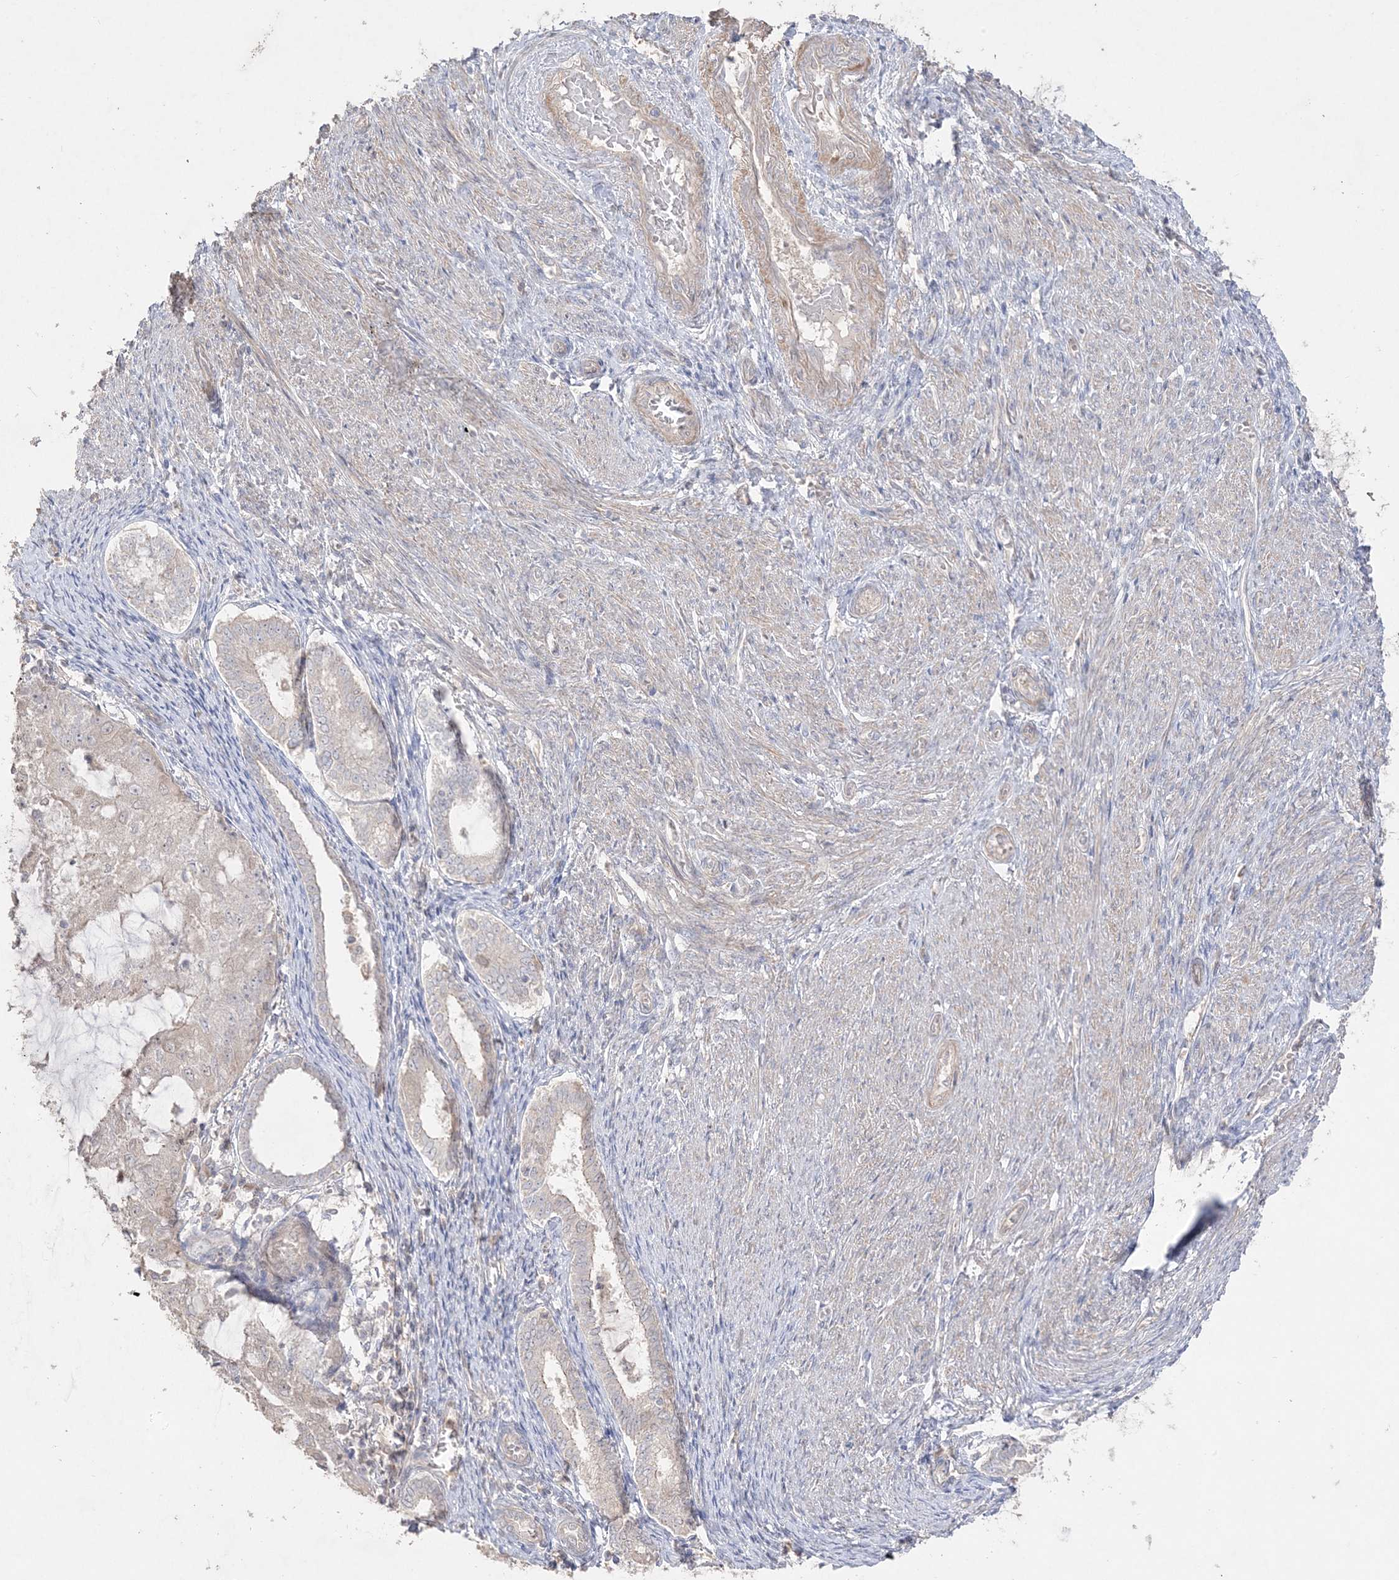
{"staining": {"intensity": "negative", "quantity": "none", "location": "none"}, "tissue": "endometrial cancer", "cell_type": "Tumor cells", "image_type": "cancer", "snomed": [{"axis": "morphology", "description": "Adenocarcinoma, NOS"}, {"axis": "topography", "description": "Endometrium"}], "caption": "The IHC image has no significant positivity in tumor cells of endometrial cancer (adenocarcinoma) tissue.", "gene": "SH3BP4", "patient": {"sex": "female", "age": 81}}